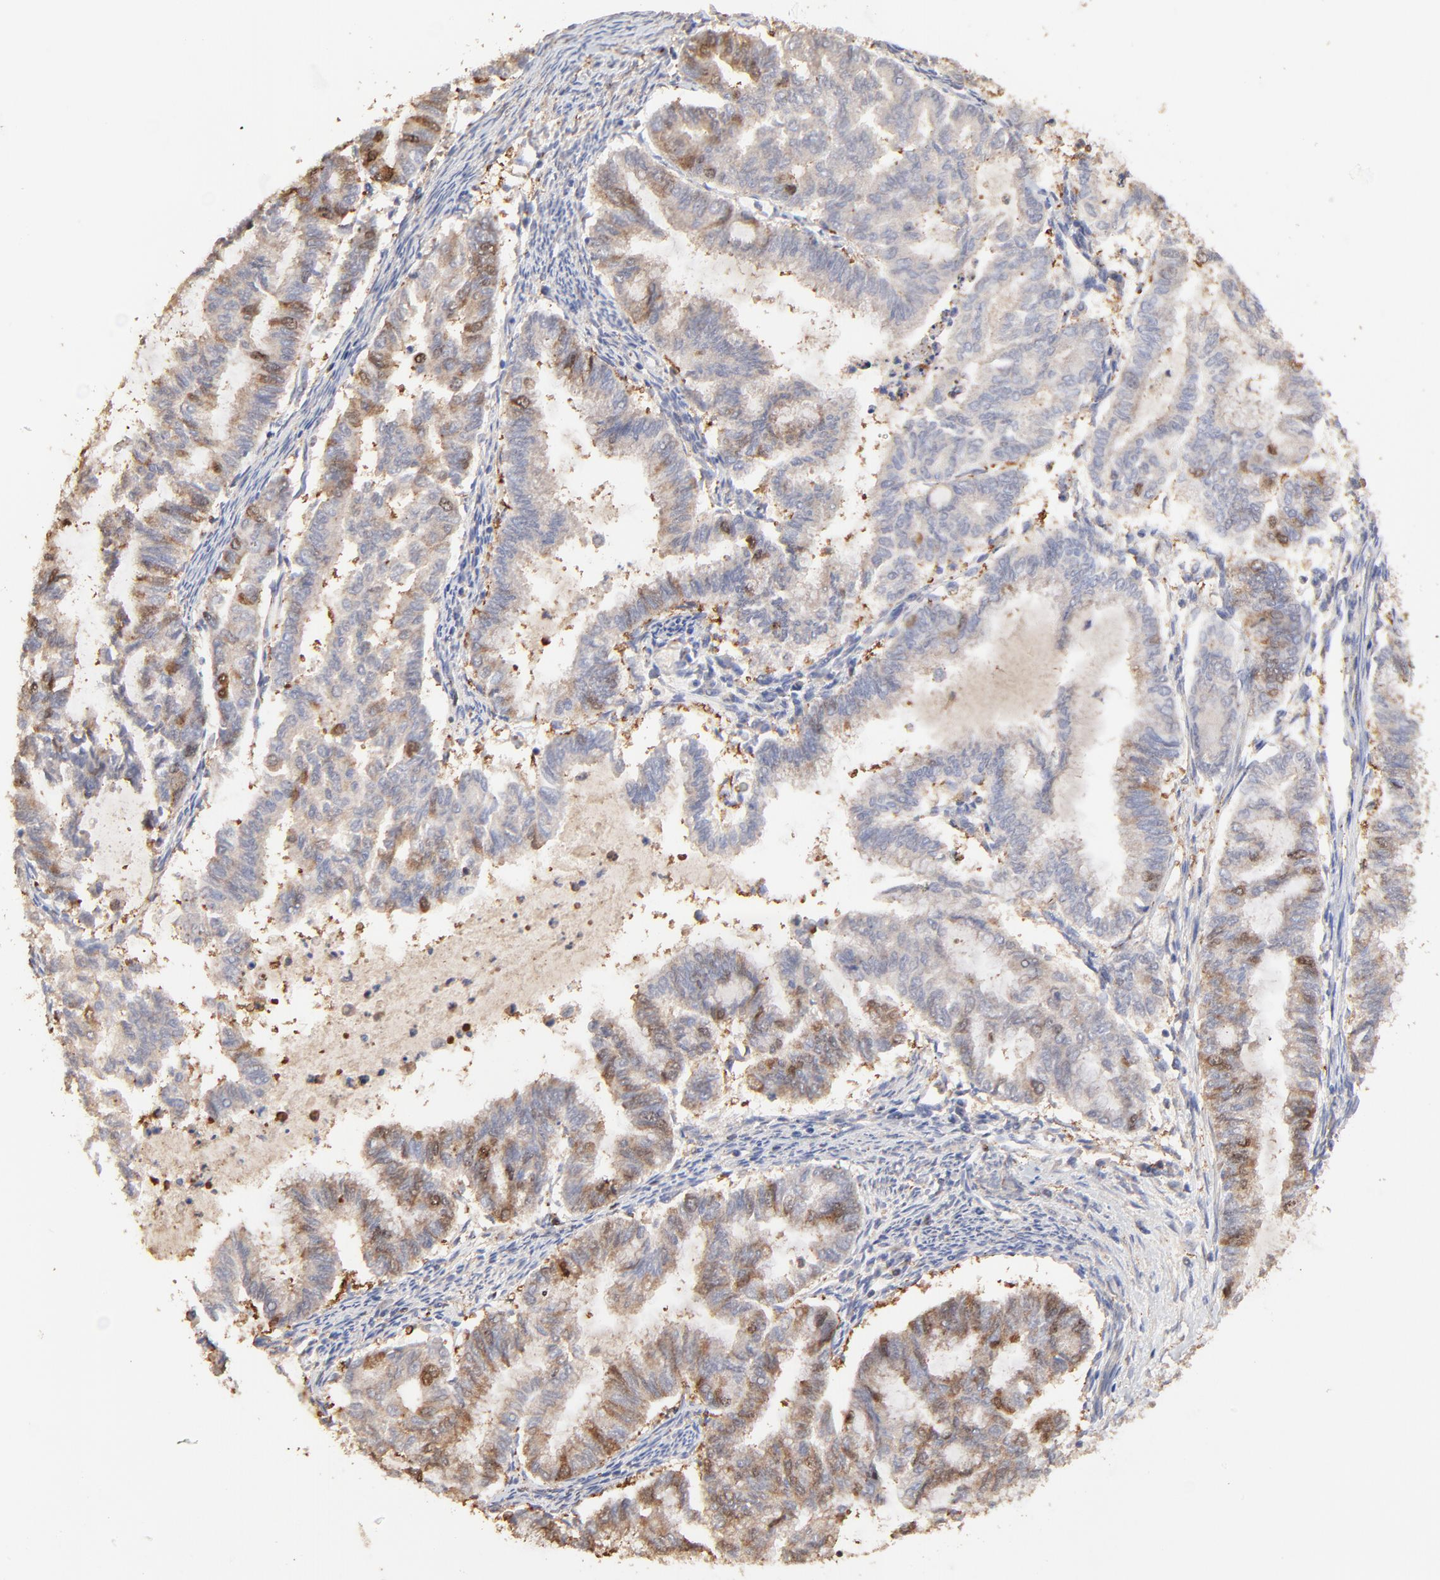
{"staining": {"intensity": "moderate", "quantity": "<25%", "location": "cytoplasmic/membranous,nuclear"}, "tissue": "endometrial cancer", "cell_type": "Tumor cells", "image_type": "cancer", "snomed": [{"axis": "morphology", "description": "Adenocarcinoma, NOS"}, {"axis": "topography", "description": "Endometrium"}], "caption": "A histopathology image of human endometrial cancer (adenocarcinoma) stained for a protein displays moderate cytoplasmic/membranous and nuclear brown staining in tumor cells. (DAB (3,3'-diaminobenzidine) IHC, brown staining for protein, blue staining for nuclei).", "gene": "BIRC5", "patient": {"sex": "female", "age": 79}}